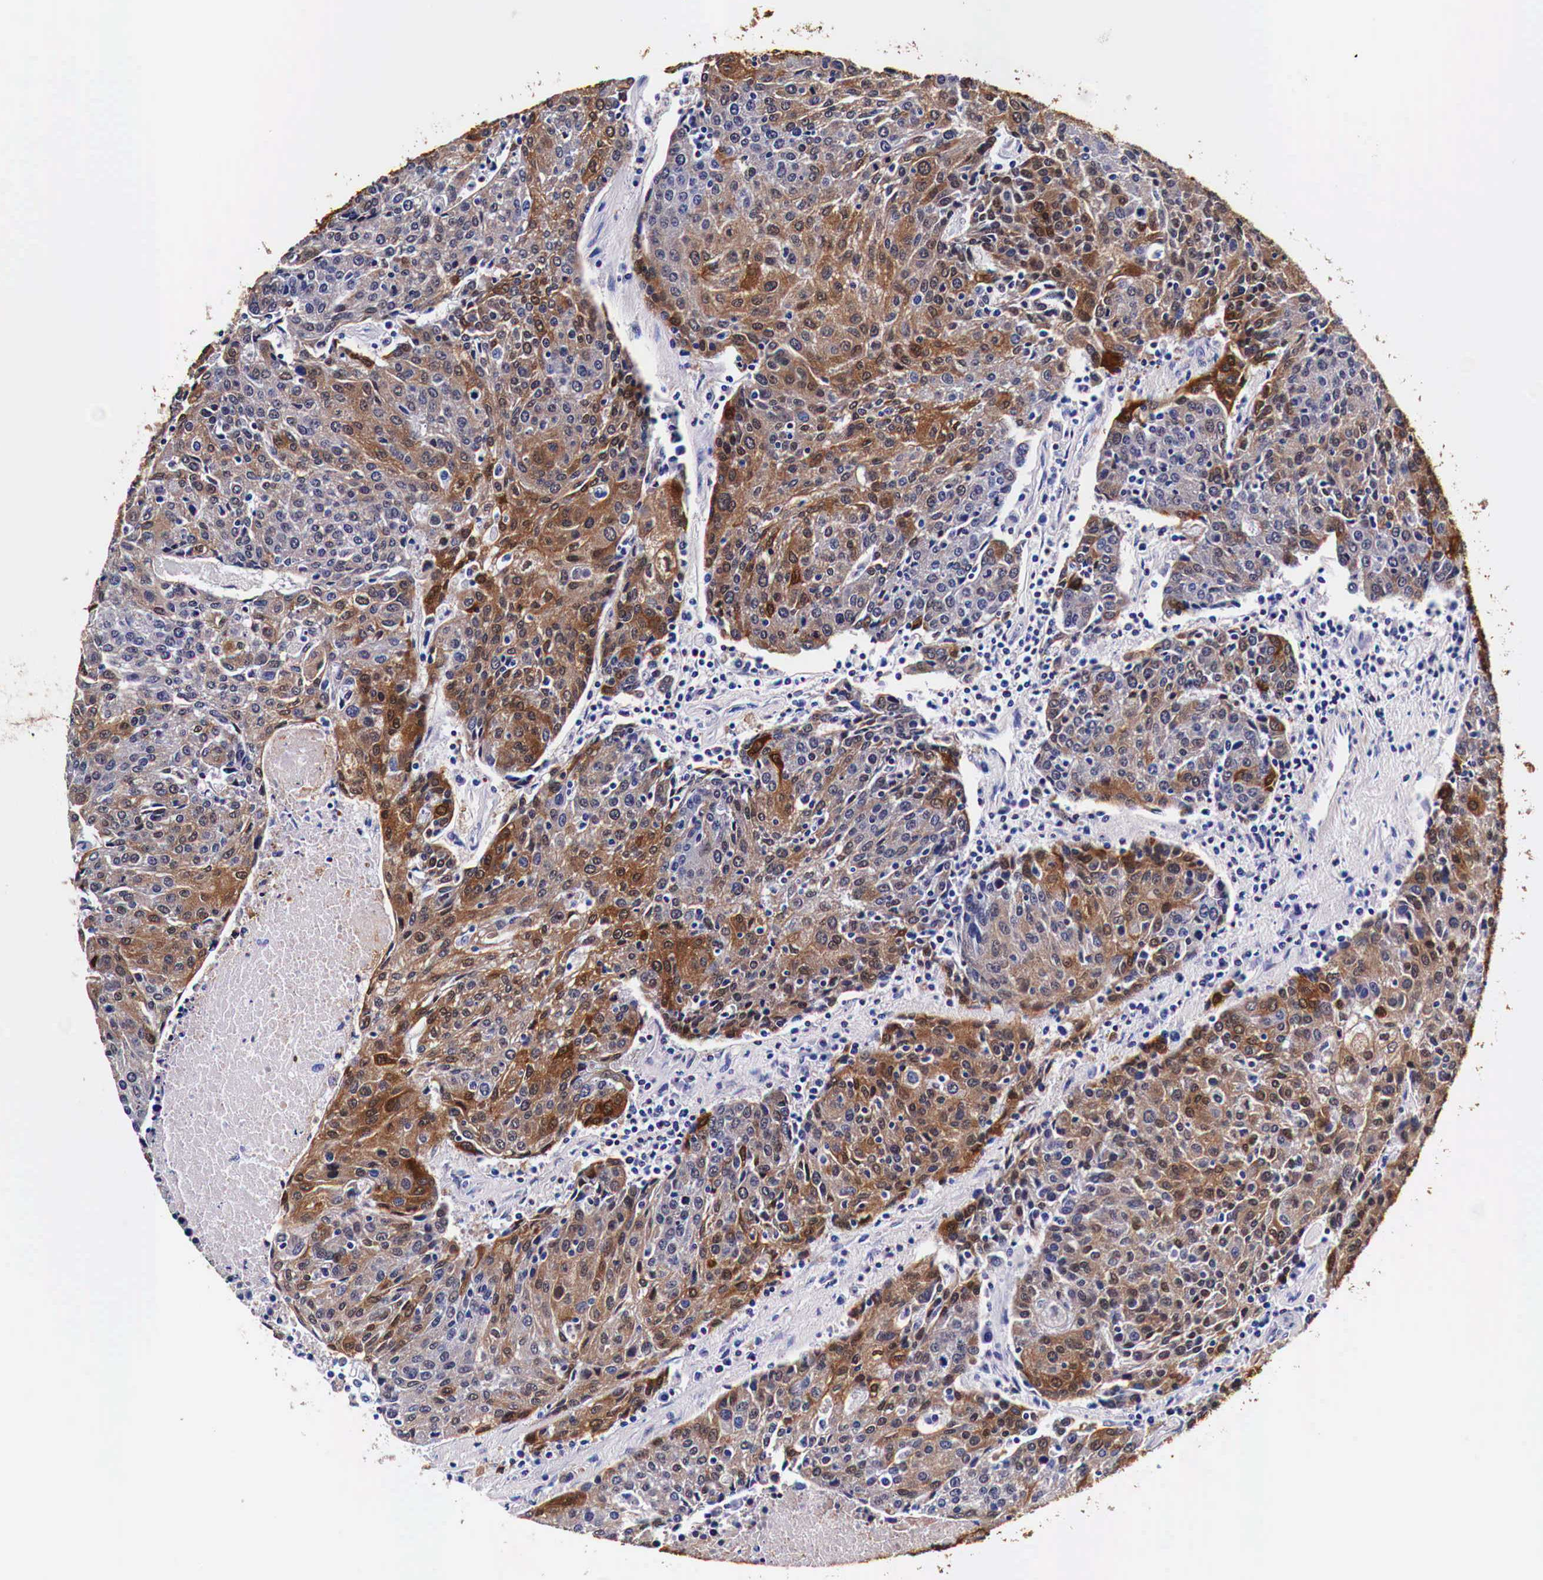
{"staining": {"intensity": "moderate", "quantity": "25%-75%", "location": "cytoplasmic/membranous"}, "tissue": "urothelial cancer", "cell_type": "Tumor cells", "image_type": "cancer", "snomed": [{"axis": "morphology", "description": "Urothelial carcinoma, High grade"}, {"axis": "topography", "description": "Urinary bladder"}], "caption": "Immunohistochemistry photomicrograph of high-grade urothelial carcinoma stained for a protein (brown), which reveals medium levels of moderate cytoplasmic/membranous expression in approximately 25%-75% of tumor cells.", "gene": "HSPB1", "patient": {"sex": "female", "age": 85}}